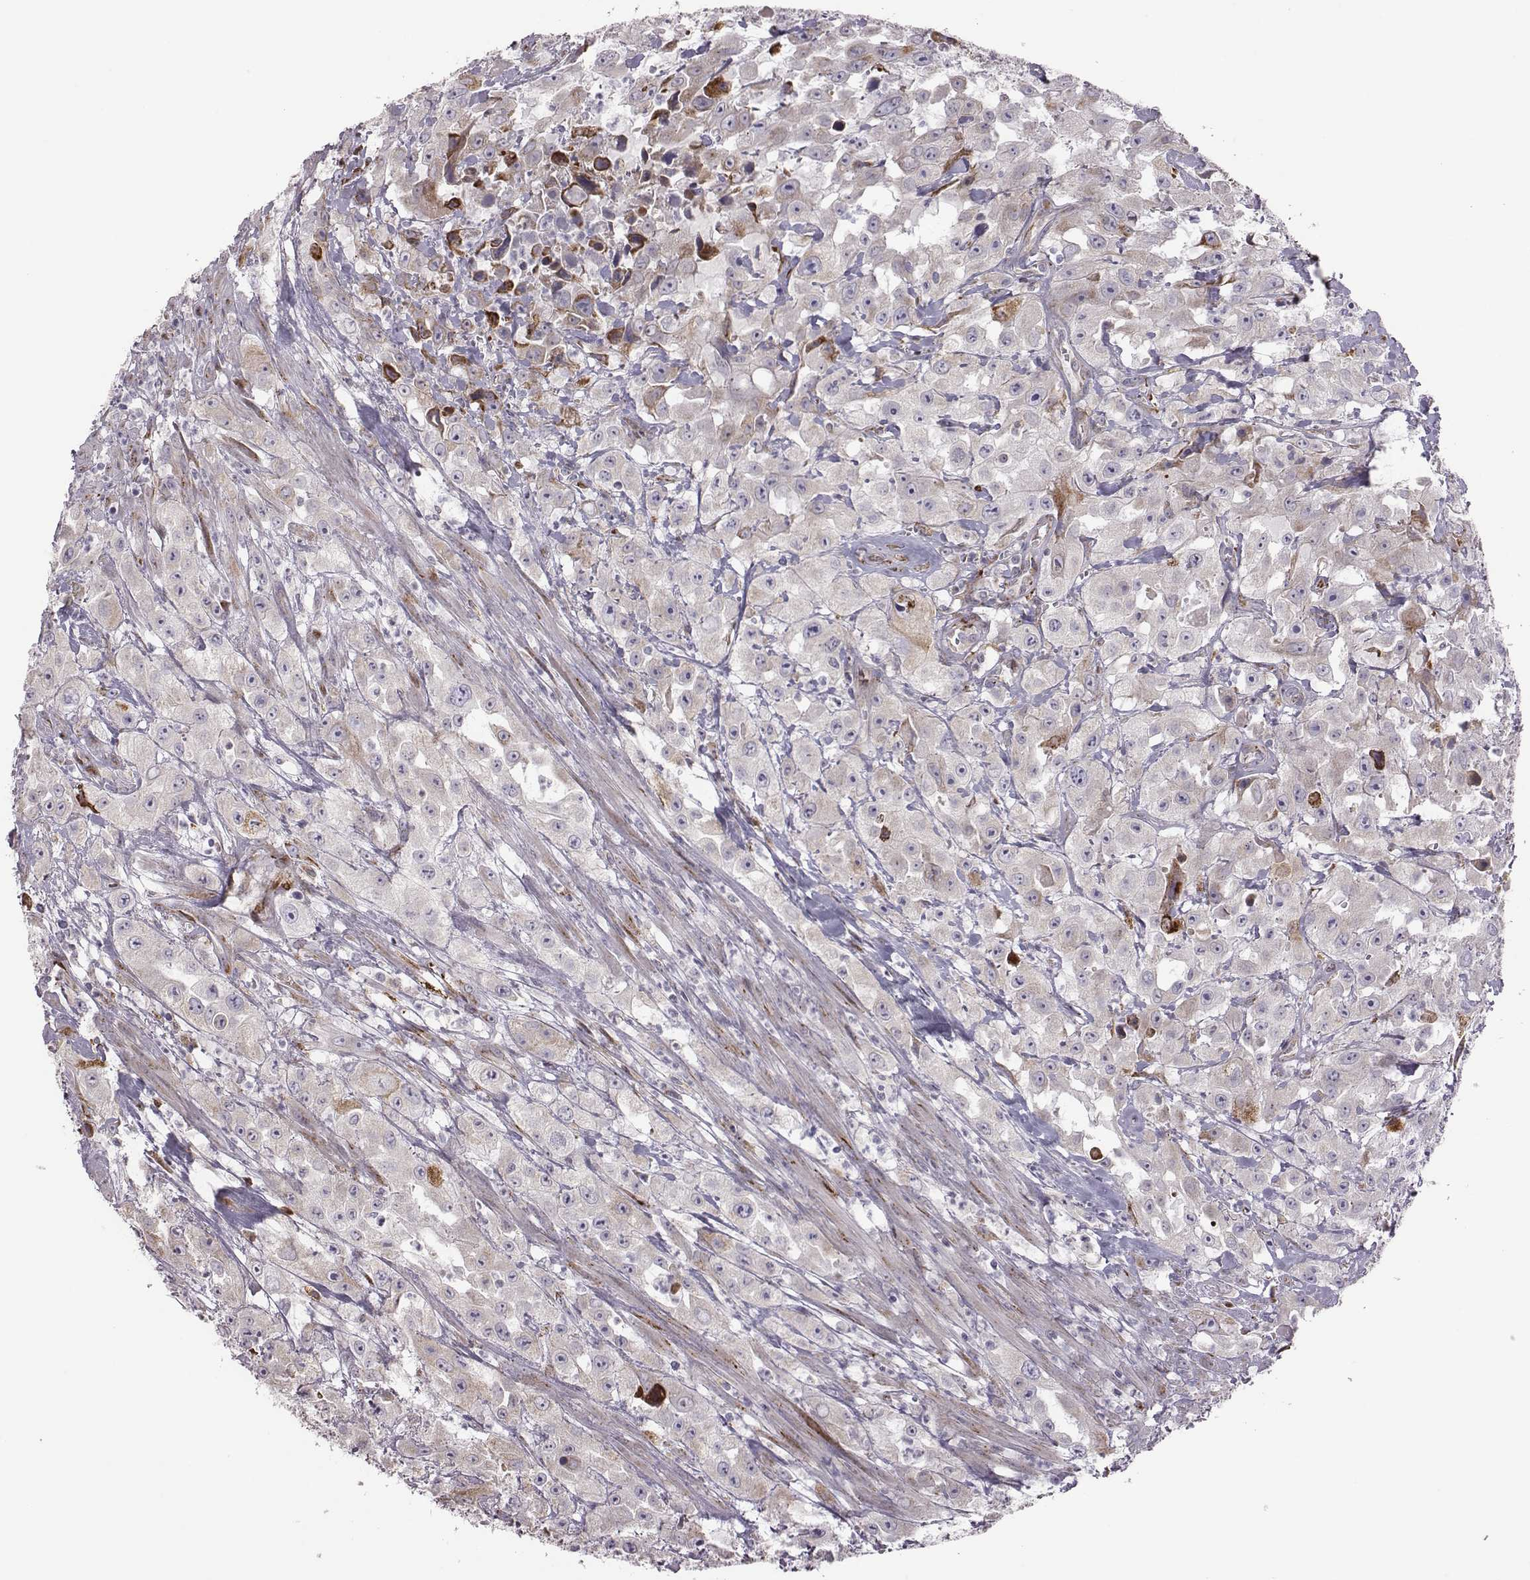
{"staining": {"intensity": "negative", "quantity": "none", "location": "none"}, "tissue": "urothelial cancer", "cell_type": "Tumor cells", "image_type": "cancer", "snomed": [{"axis": "morphology", "description": "Urothelial carcinoma, High grade"}, {"axis": "topography", "description": "Urinary bladder"}], "caption": "Image shows no significant protein expression in tumor cells of urothelial cancer.", "gene": "SELENOI", "patient": {"sex": "male", "age": 79}}